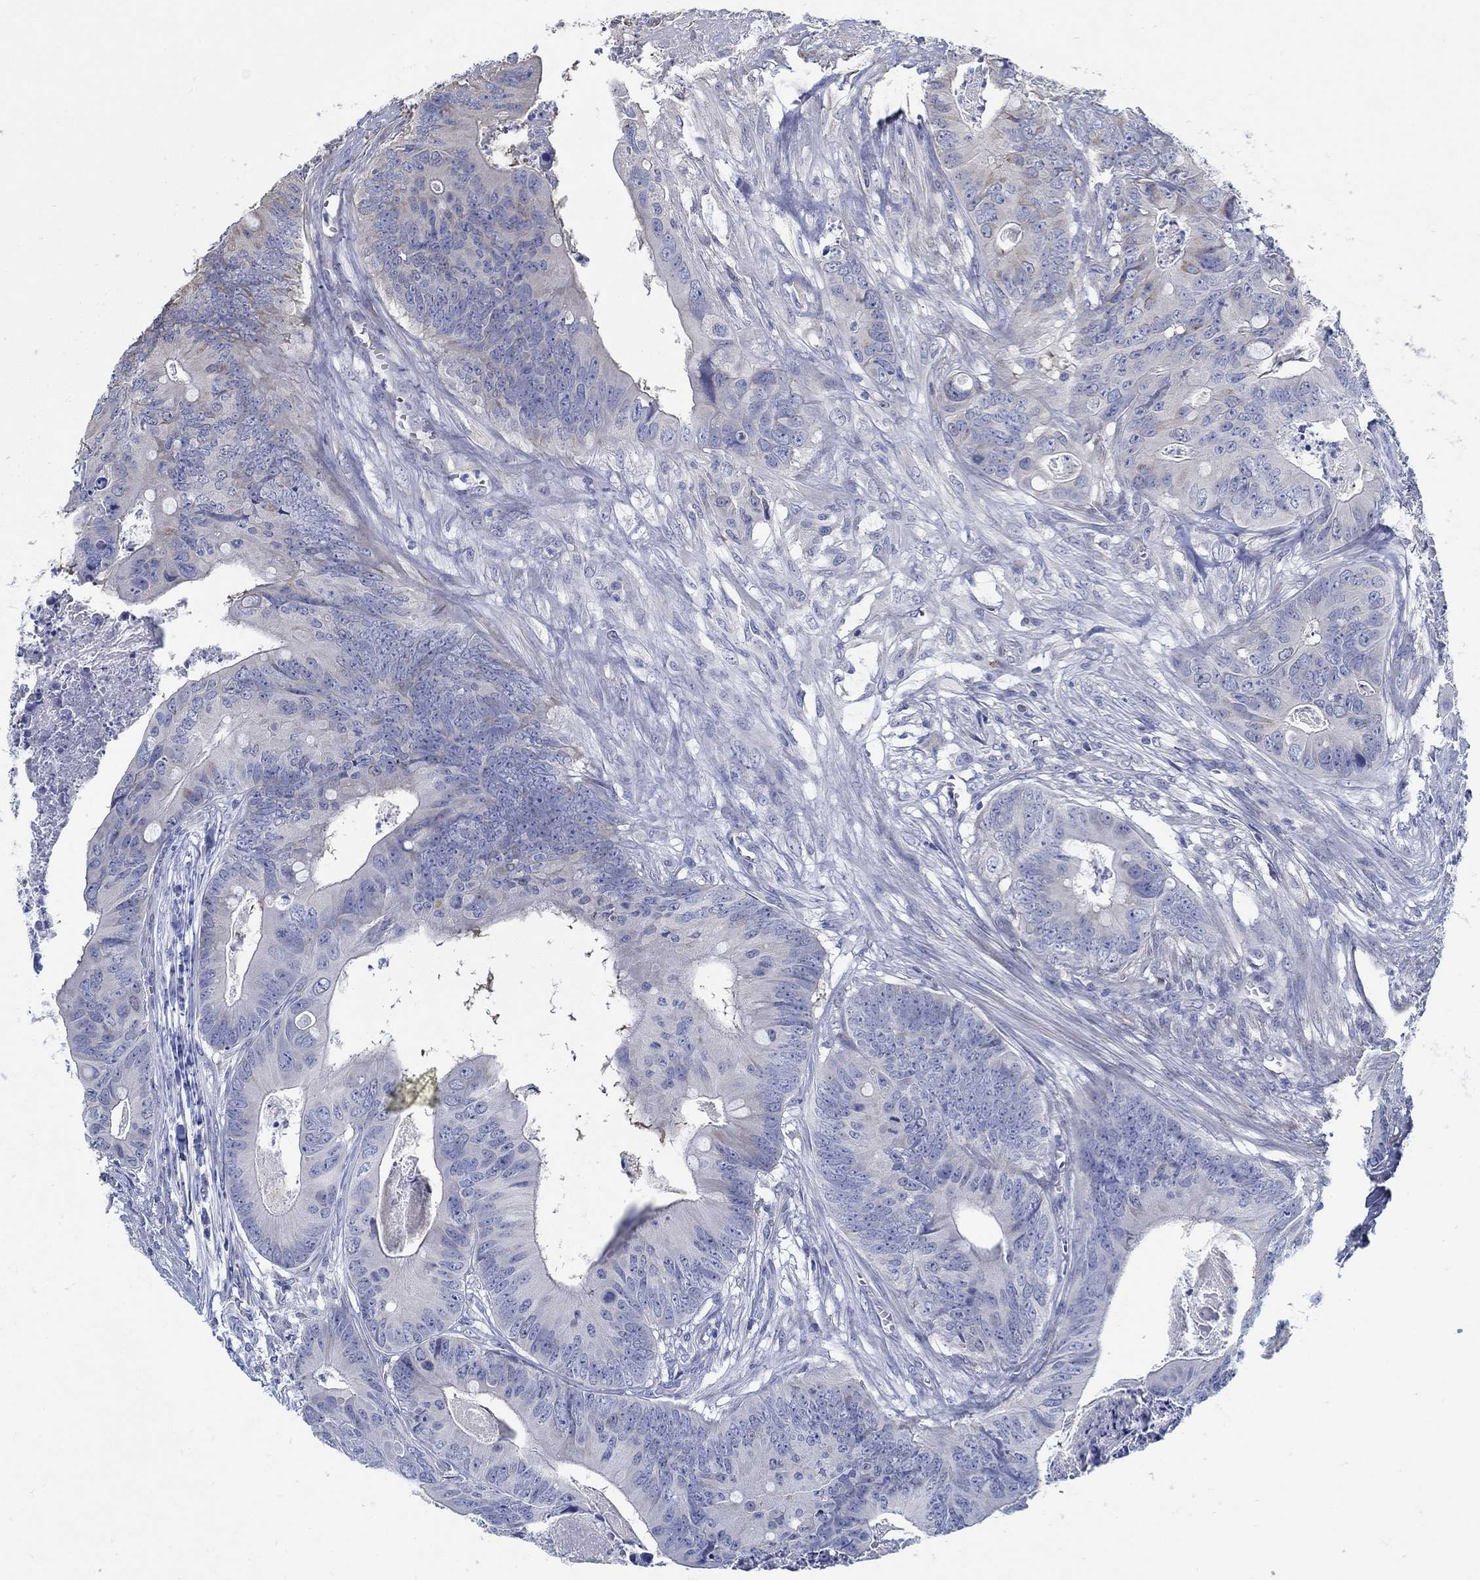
{"staining": {"intensity": "negative", "quantity": "none", "location": "none"}, "tissue": "colorectal cancer", "cell_type": "Tumor cells", "image_type": "cancer", "snomed": [{"axis": "morphology", "description": "Adenocarcinoma, NOS"}, {"axis": "topography", "description": "Colon"}], "caption": "IHC photomicrograph of human colorectal adenocarcinoma stained for a protein (brown), which exhibits no staining in tumor cells. (Stains: DAB (3,3'-diaminobenzidine) immunohistochemistry (IHC) with hematoxylin counter stain, Microscopy: brightfield microscopy at high magnification).", "gene": "C15orf39", "patient": {"sex": "male", "age": 84}}